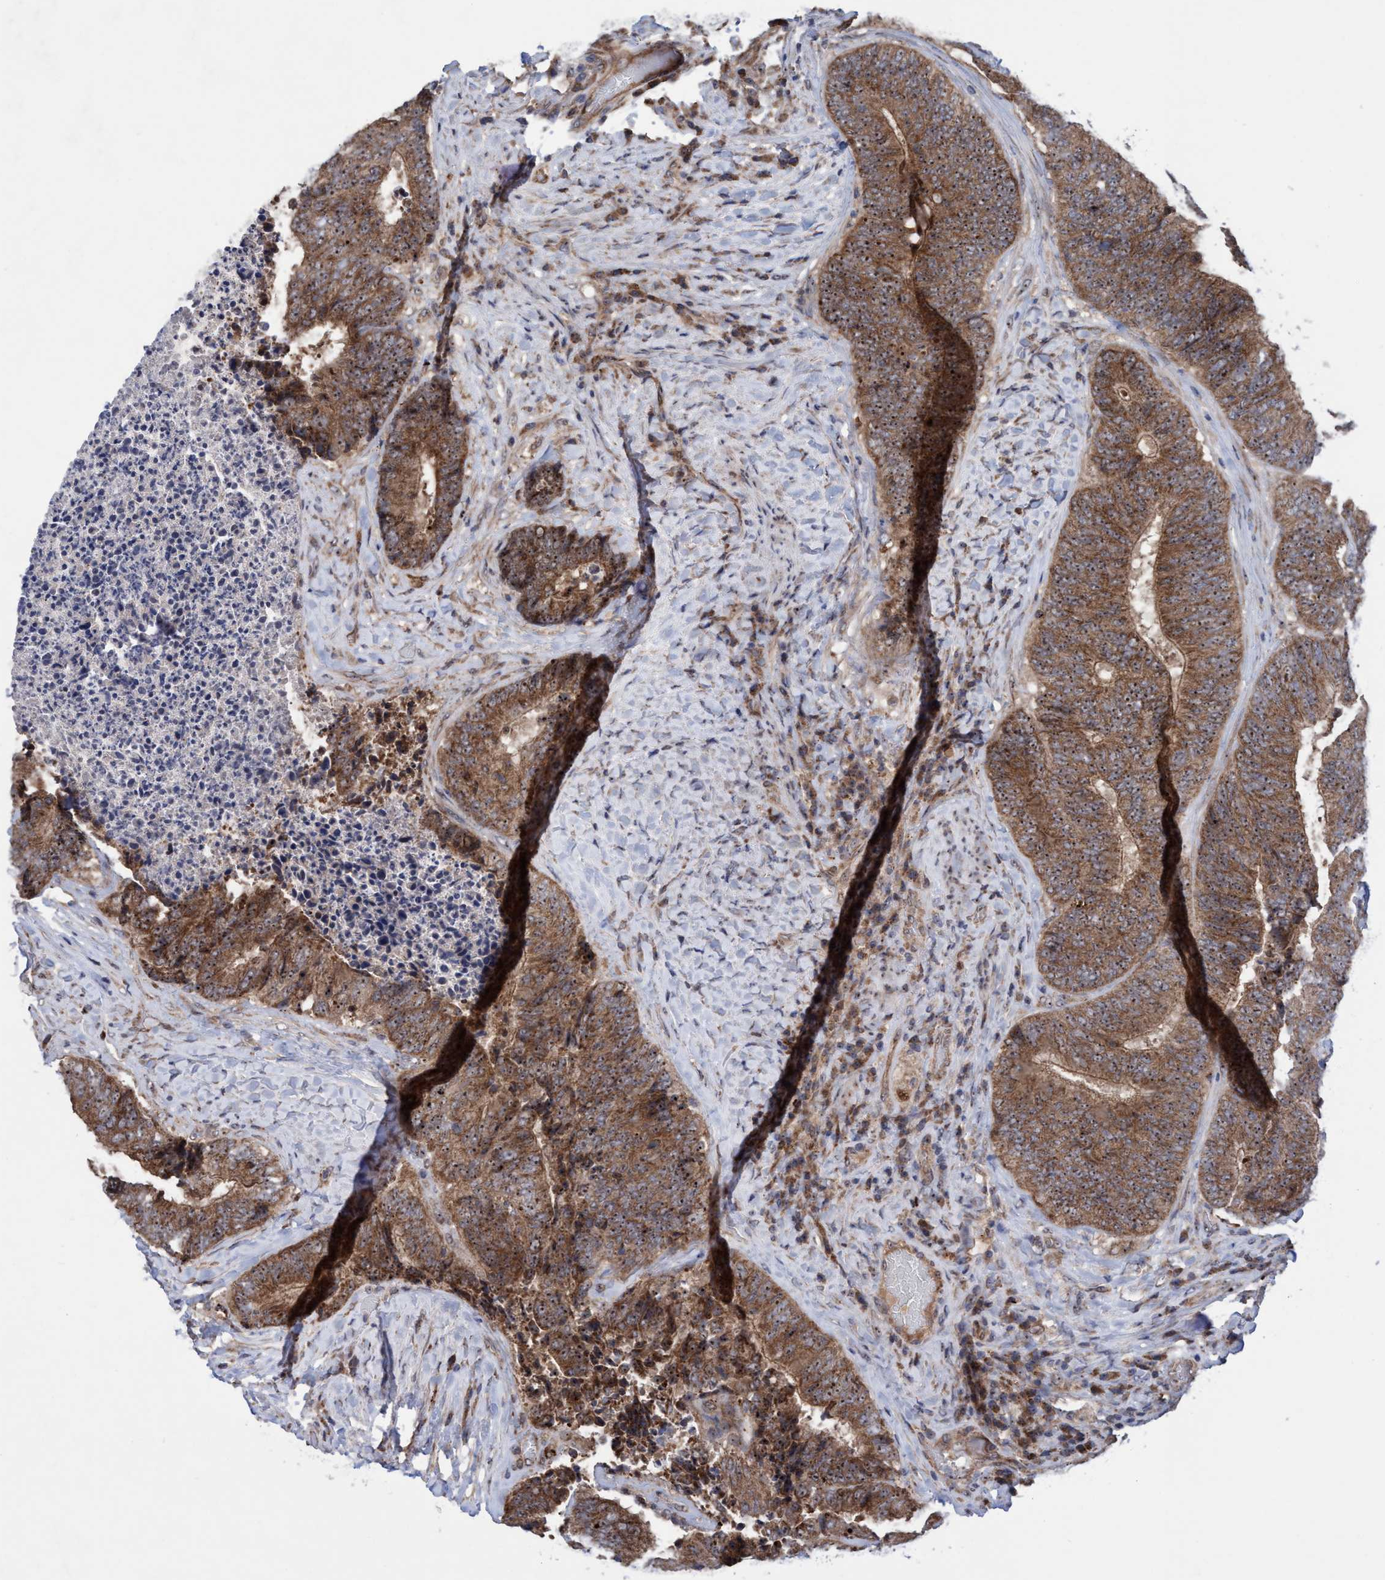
{"staining": {"intensity": "strong", "quantity": ">75%", "location": "cytoplasmic/membranous,nuclear"}, "tissue": "colorectal cancer", "cell_type": "Tumor cells", "image_type": "cancer", "snomed": [{"axis": "morphology", "description": "Adenocarcinoma, NOS"}, {"axis": "topography", "description": "Rectum"}], "caption": "Tumor cells exhibit strong cytoplasmic/membranous and nuclear positivity in about >75% of cells in colorectal cancer (adenocarcinoma).", "gene": "P2RY14", "patient": {"sex": "male", "age": 72}}